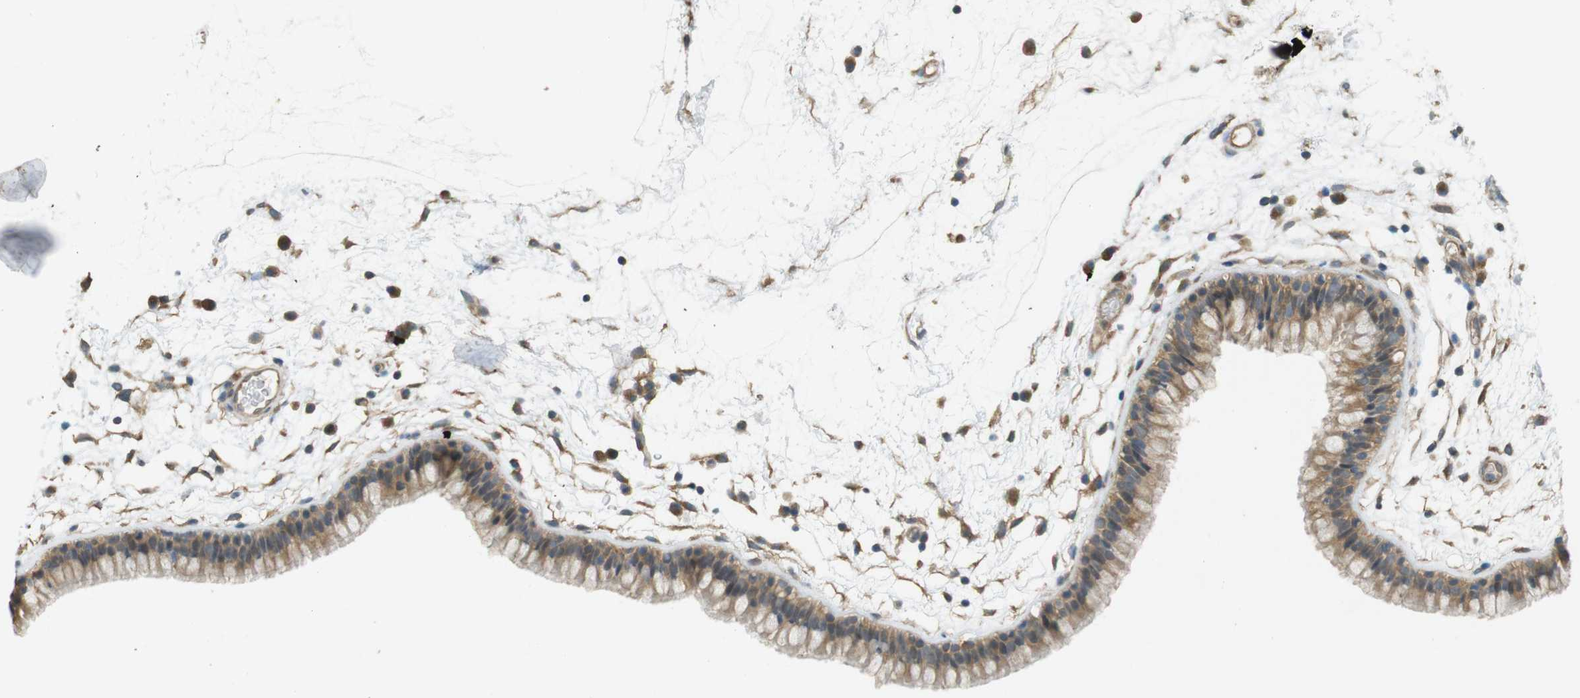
{"staining": {"intensity": "moderate", "quantity": ">75%", "location": "cytoplasmic/membranous"}, "tissue": "nasopharynx", "cell_type": "Respiratory epithelial cells", "image_type": "normal", "snomed": [{"axis": "morphology", "description": "Normal tissue, NOS"}, {"axis": "morphology", "description": "Inflammation, NOS"}, {"axis": "topography", "description": "Nasopharynx"}], "caption": "Brown immunohistochemical staining in unremarkable nasopharynx exhibits moderate cytoplasmic/membranous staining in about >75% of respiratory epithelial cells.", "gene": "ZDHHC20", "patient": {"sex": "male", "age": 48}}